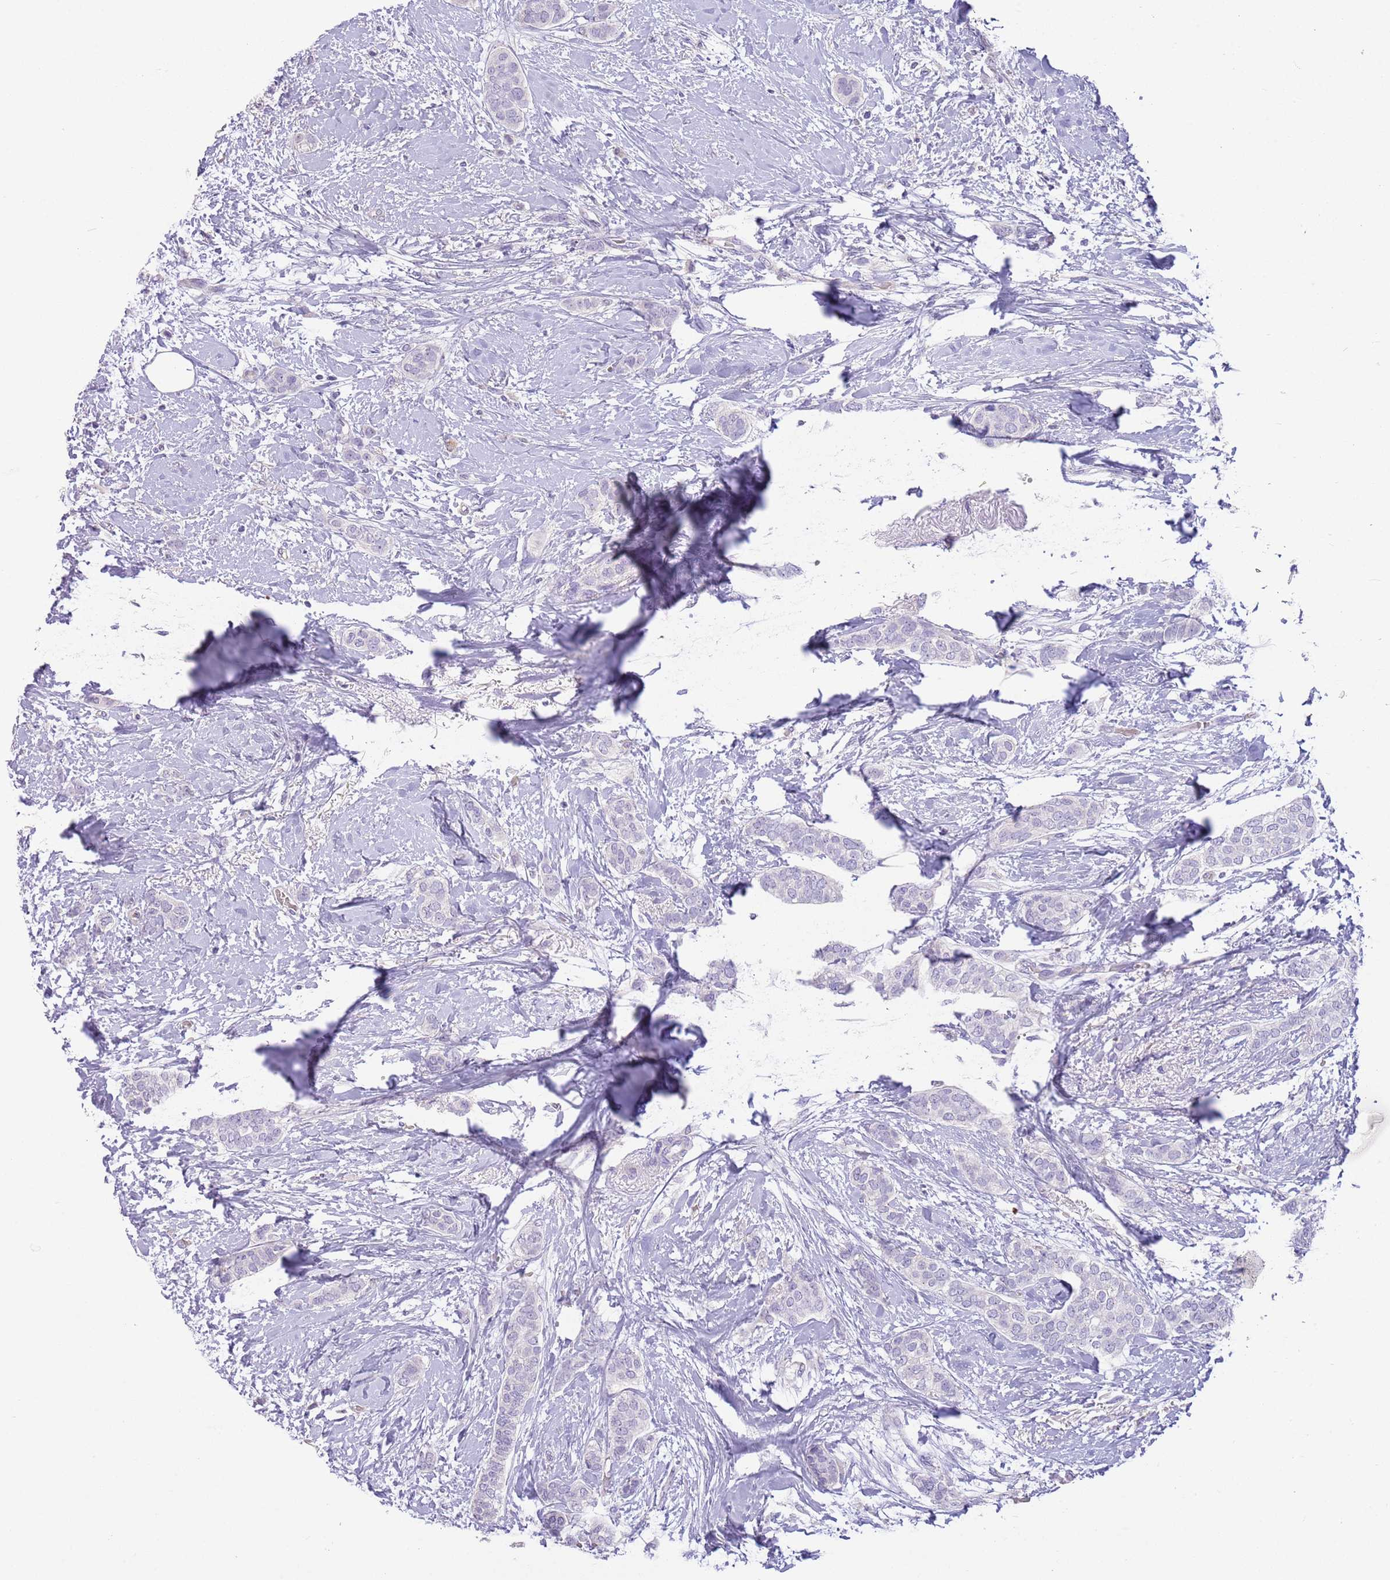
{"staining": {"intensity": "negative", "quantity": "none", "location": "none"}, "tissue": "breast cancer", "cell_type": "Tumor cells", "image_type": "cancer", "snomed": [{"axis": "morphology", "description": "Duct carcinoma"}, {"axis": "topography", "description": "Breast"}], "caption": "Tumor cells show no significant protein positivity in invasive ductal carcinoma (breast).", "gene": "SFTPA1", "patient": {"sex": "female", "age": 72}}